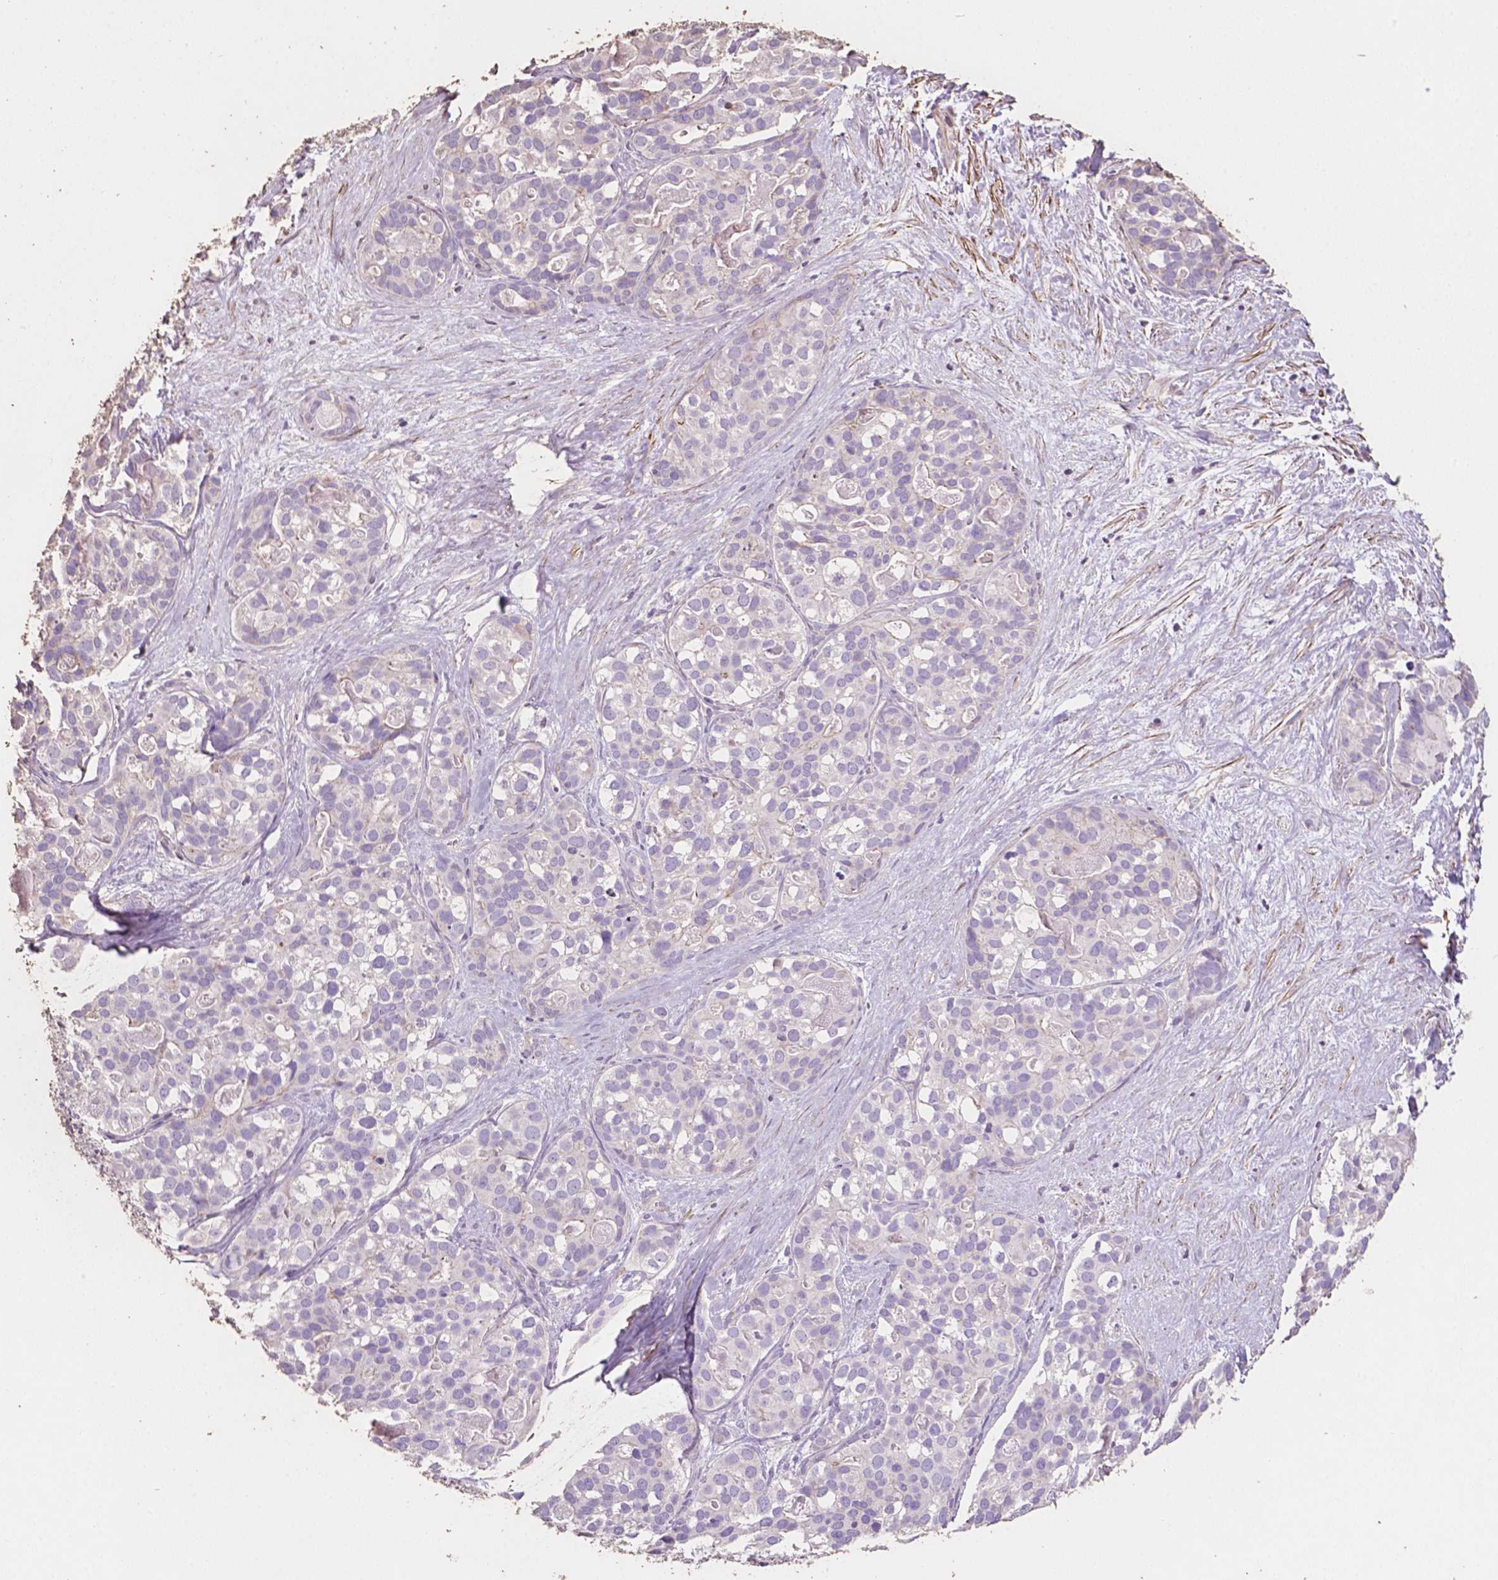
{"staining": {"intensity": "negative", "quantity": "none", "location": "none"}, "tissue": "liver cancer", "cell_type": "Tumor cells", "image_type": "cancer", "snomed": [{"axis": "morphology", "description": "Cholangiocarcinoma"}, {"axis": "topography", "description": "Liver"}], "caption": "The IHC micrograph has no significant expression in tumor cells of liver cholangiocarcinoma tissue.", "gene": "COMMD4", "patient": {"sex": "male", "age": 56}}